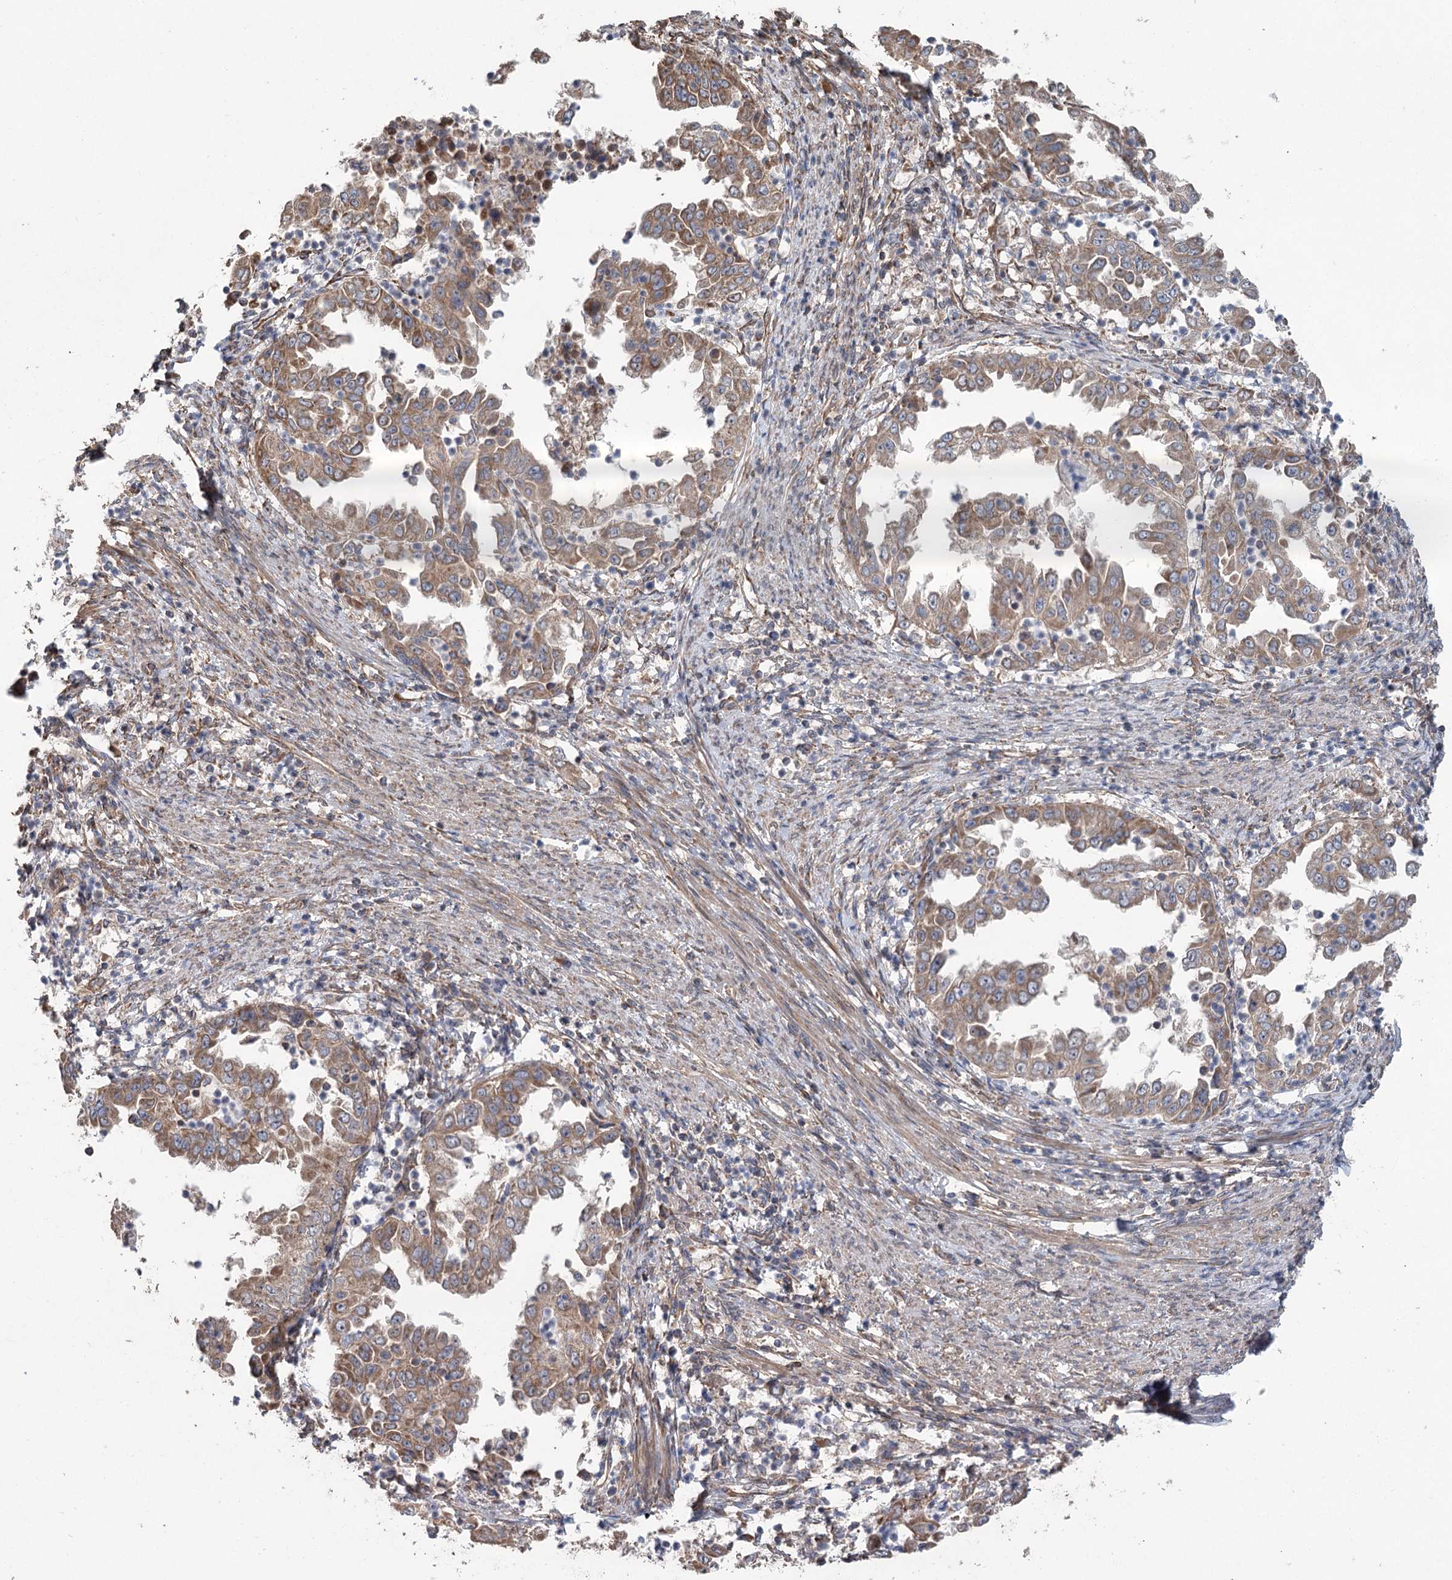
{"staining": {"intensity": "moderate", "quantity": ">75%", "location": "cytoplasmic/membranous"}, "tissue": "endometrial cancer", "cell_type": "Tumor cells", "image_type": "cancer", "snomed": [{"axis": "morphology", "description": "Adenocarcinoma, NOS"}, {"axis": "topography", "description": "Endometrium"}], "caption": "A brown stain highlights moderate cytoplasmic/membranous expression of a protein in human endometrial cancer tumor cells. Using DAB (brown) and hematoxylin (blue) stains, captured at high magnification using brightfield microscopy.", "gene": "RWDD4", "patient": {"sex": "female", "age": 85}}